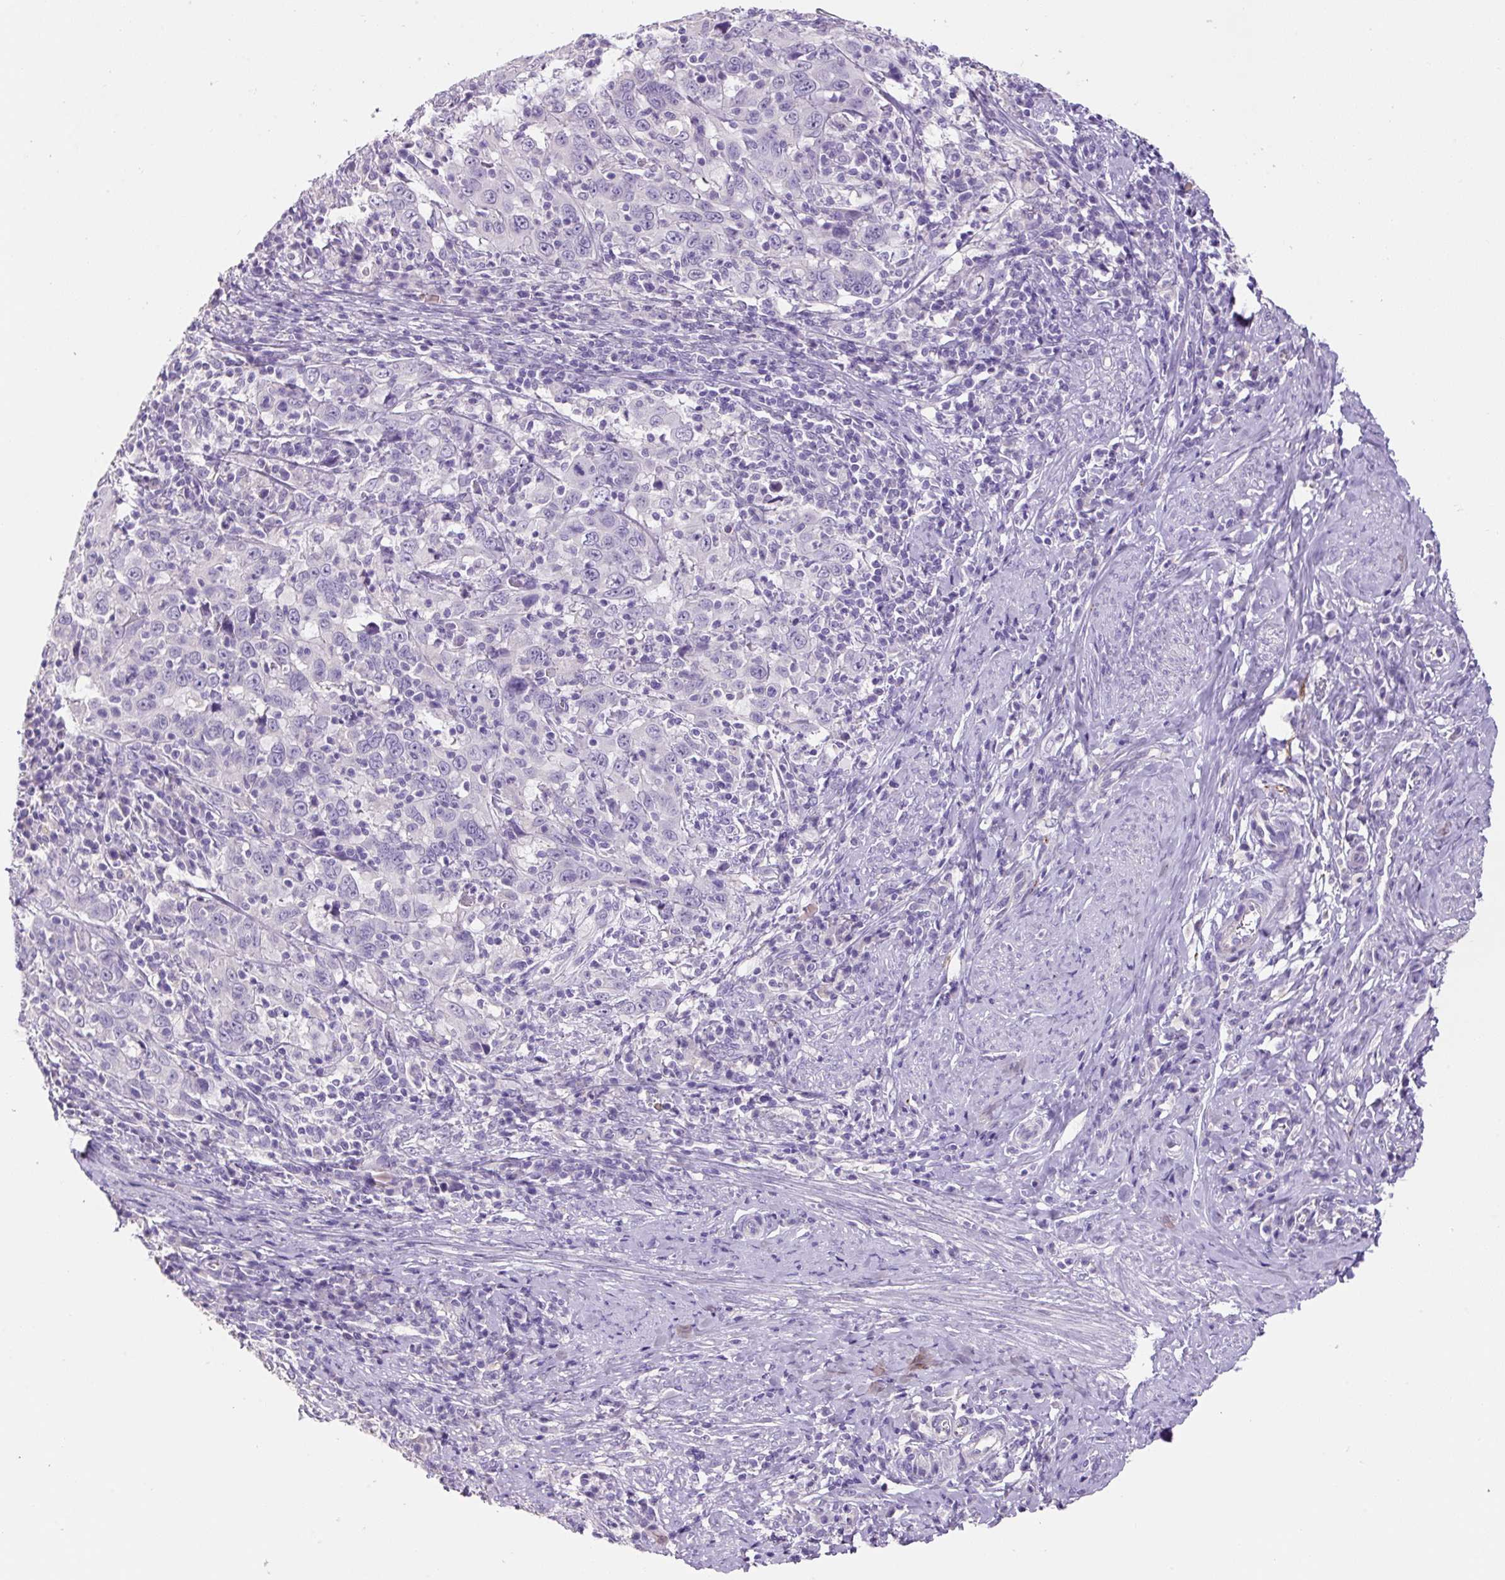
{"staining": {"intensity": "negative", "quantity": "none", "location": "none"}, "tissue": "cervical cancer", "cell_type": "Tumor cells", "image_type": "cancer", "snomed": [{"axis": "morphology", "description": "Squamous cell carcinoma, NOS"}, {"axis": "topography", "description": "Cervix"}], "caption": "IHC micrograph of human cervical cancer (squamous cell carcinoma) stained for a protein (brown), which reveals no positivity in tumor cells.", "gene": "SYP", "patient": {"sex": "female", "age": 46}}